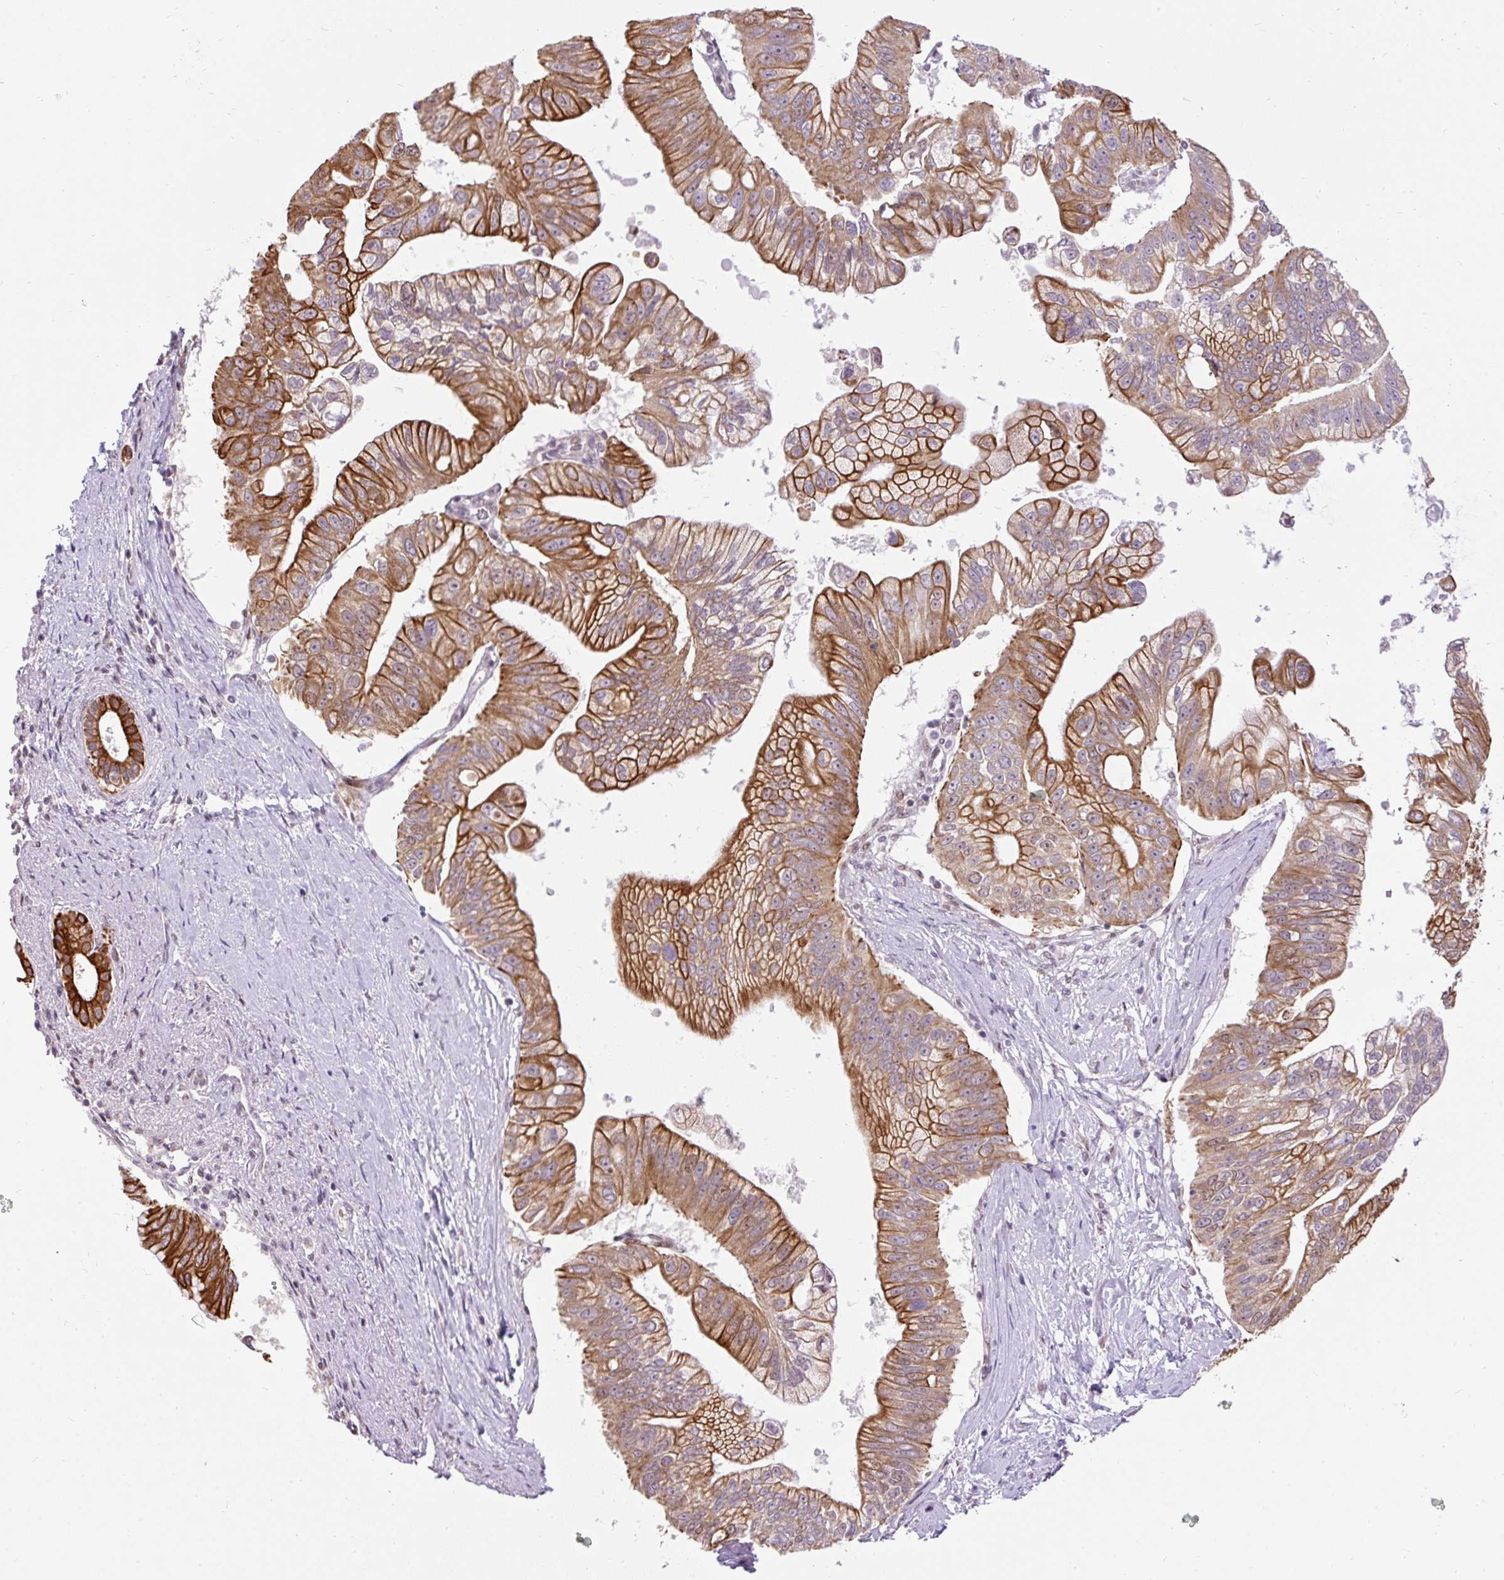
{"staining": {"intensity": "strong", "quantity": ">75%", "location": "cytoplasmic/membranous"}, "tissue": "pancreatic cancer", "cell_type": "Tumor cells", "image_type": "cancer", "snomed": [{"axis": "morphology", "description": "Adenocarcinoma, NOS"}, {"axis": "topography", "description": "Pancreas"}], "caption": "Strong cytoplasmic/membranous staining for a protein is seen in about >75% of tumor cells of pancreatic cancer (adenocarcinoma) using IHC.", "gene": "ZNF672", "patient": {"sex": "male", "age": 70}}